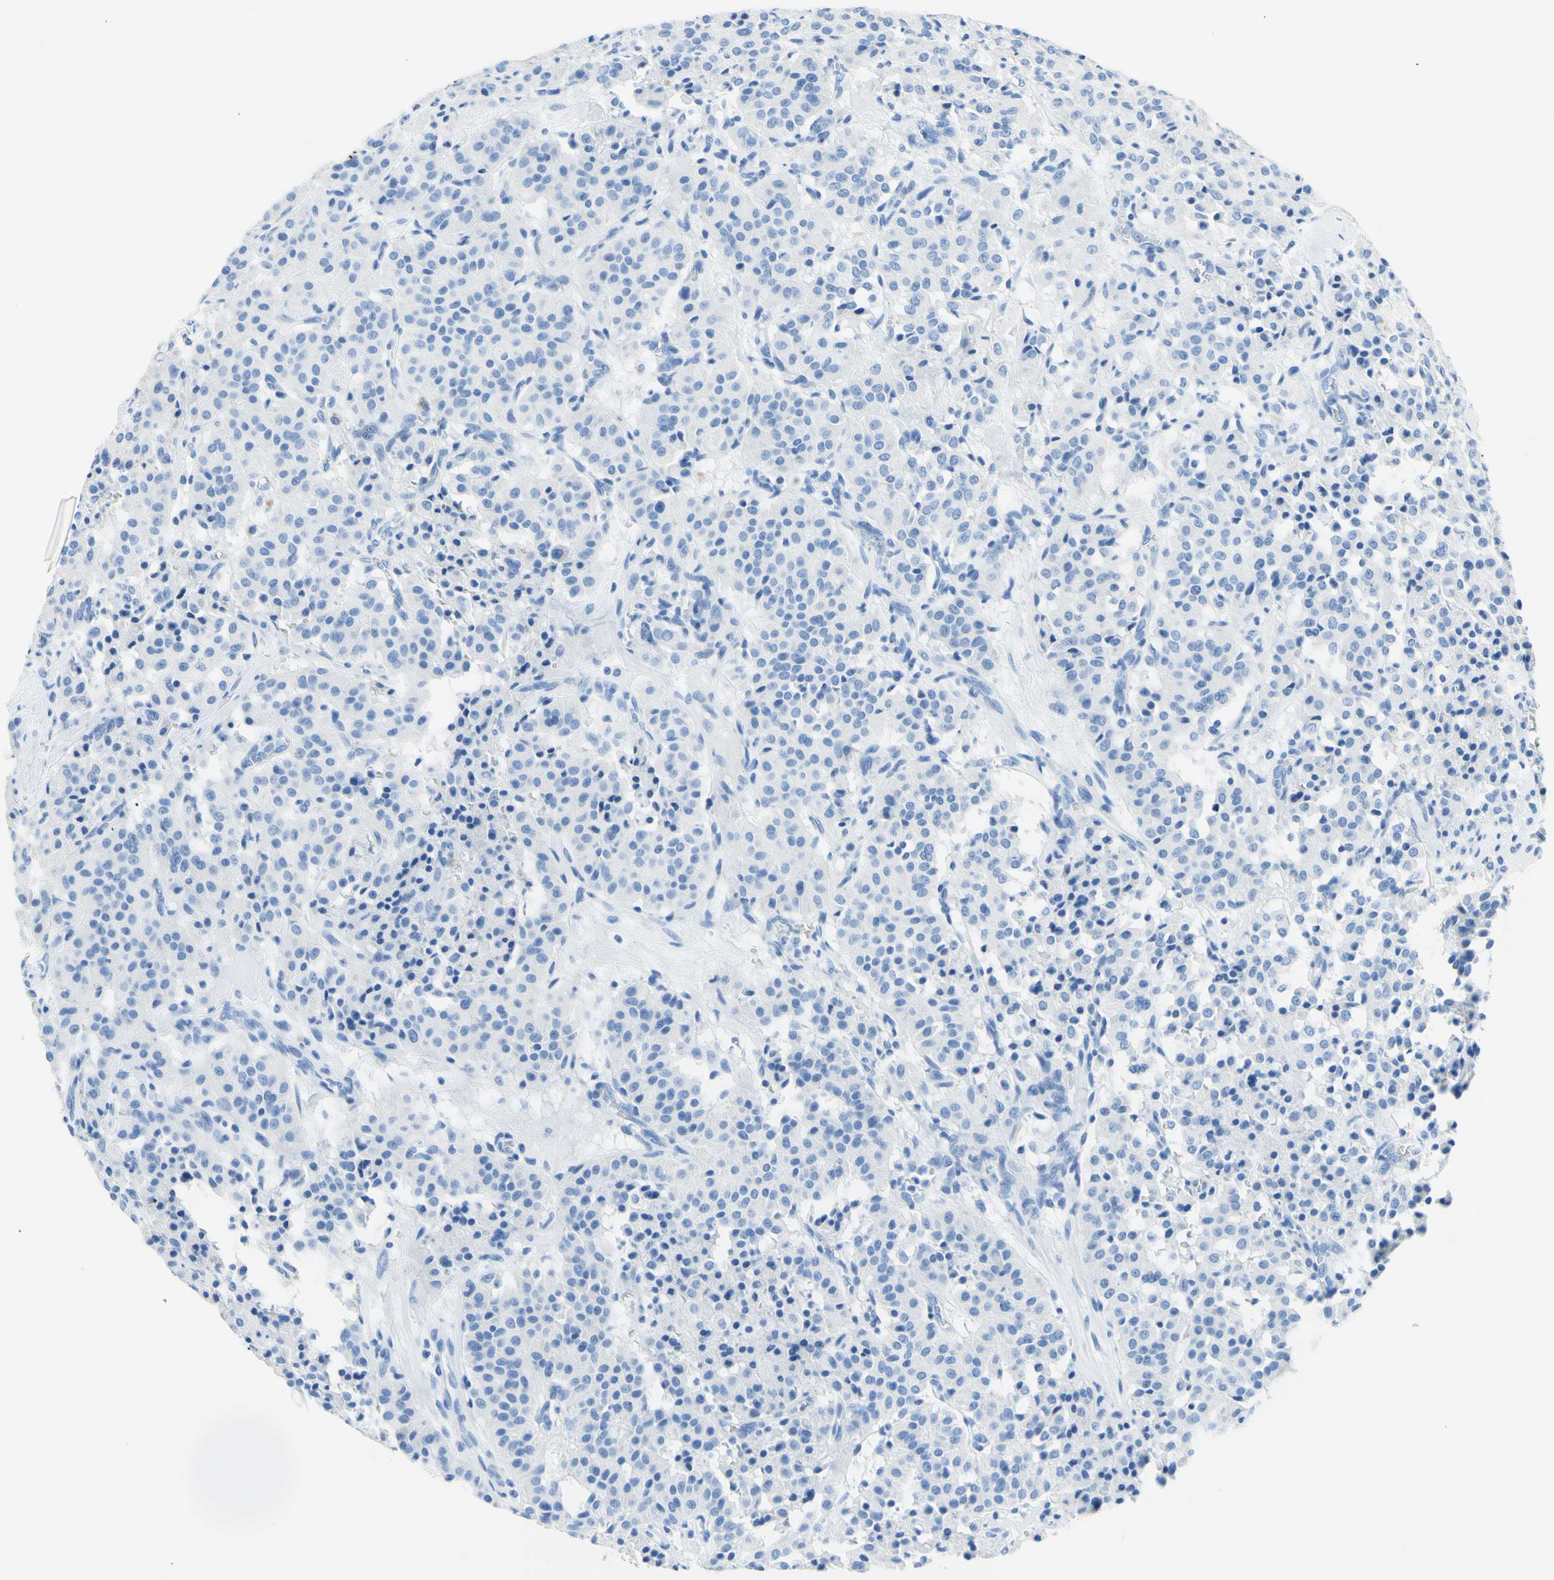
{"staining": {"intensity": "negative", "quantity": "none", "location": "none"}, "tissue": "carcinoid", "cell_type": "Tumor cells", "image_type": "cancer", "snomed": [{"axis": "morphology", "description": "Carcinoid, malignant, NOS"}, {"axis": "topography", "description": "Lung"}], "caption": "Tumor cells are negative for protein expression in human carcinoid (malignant). (IHC, brightfield microscopy, high magnification).", "gene": "MYH2", "patient": {"sex": "male", "age": 30}}